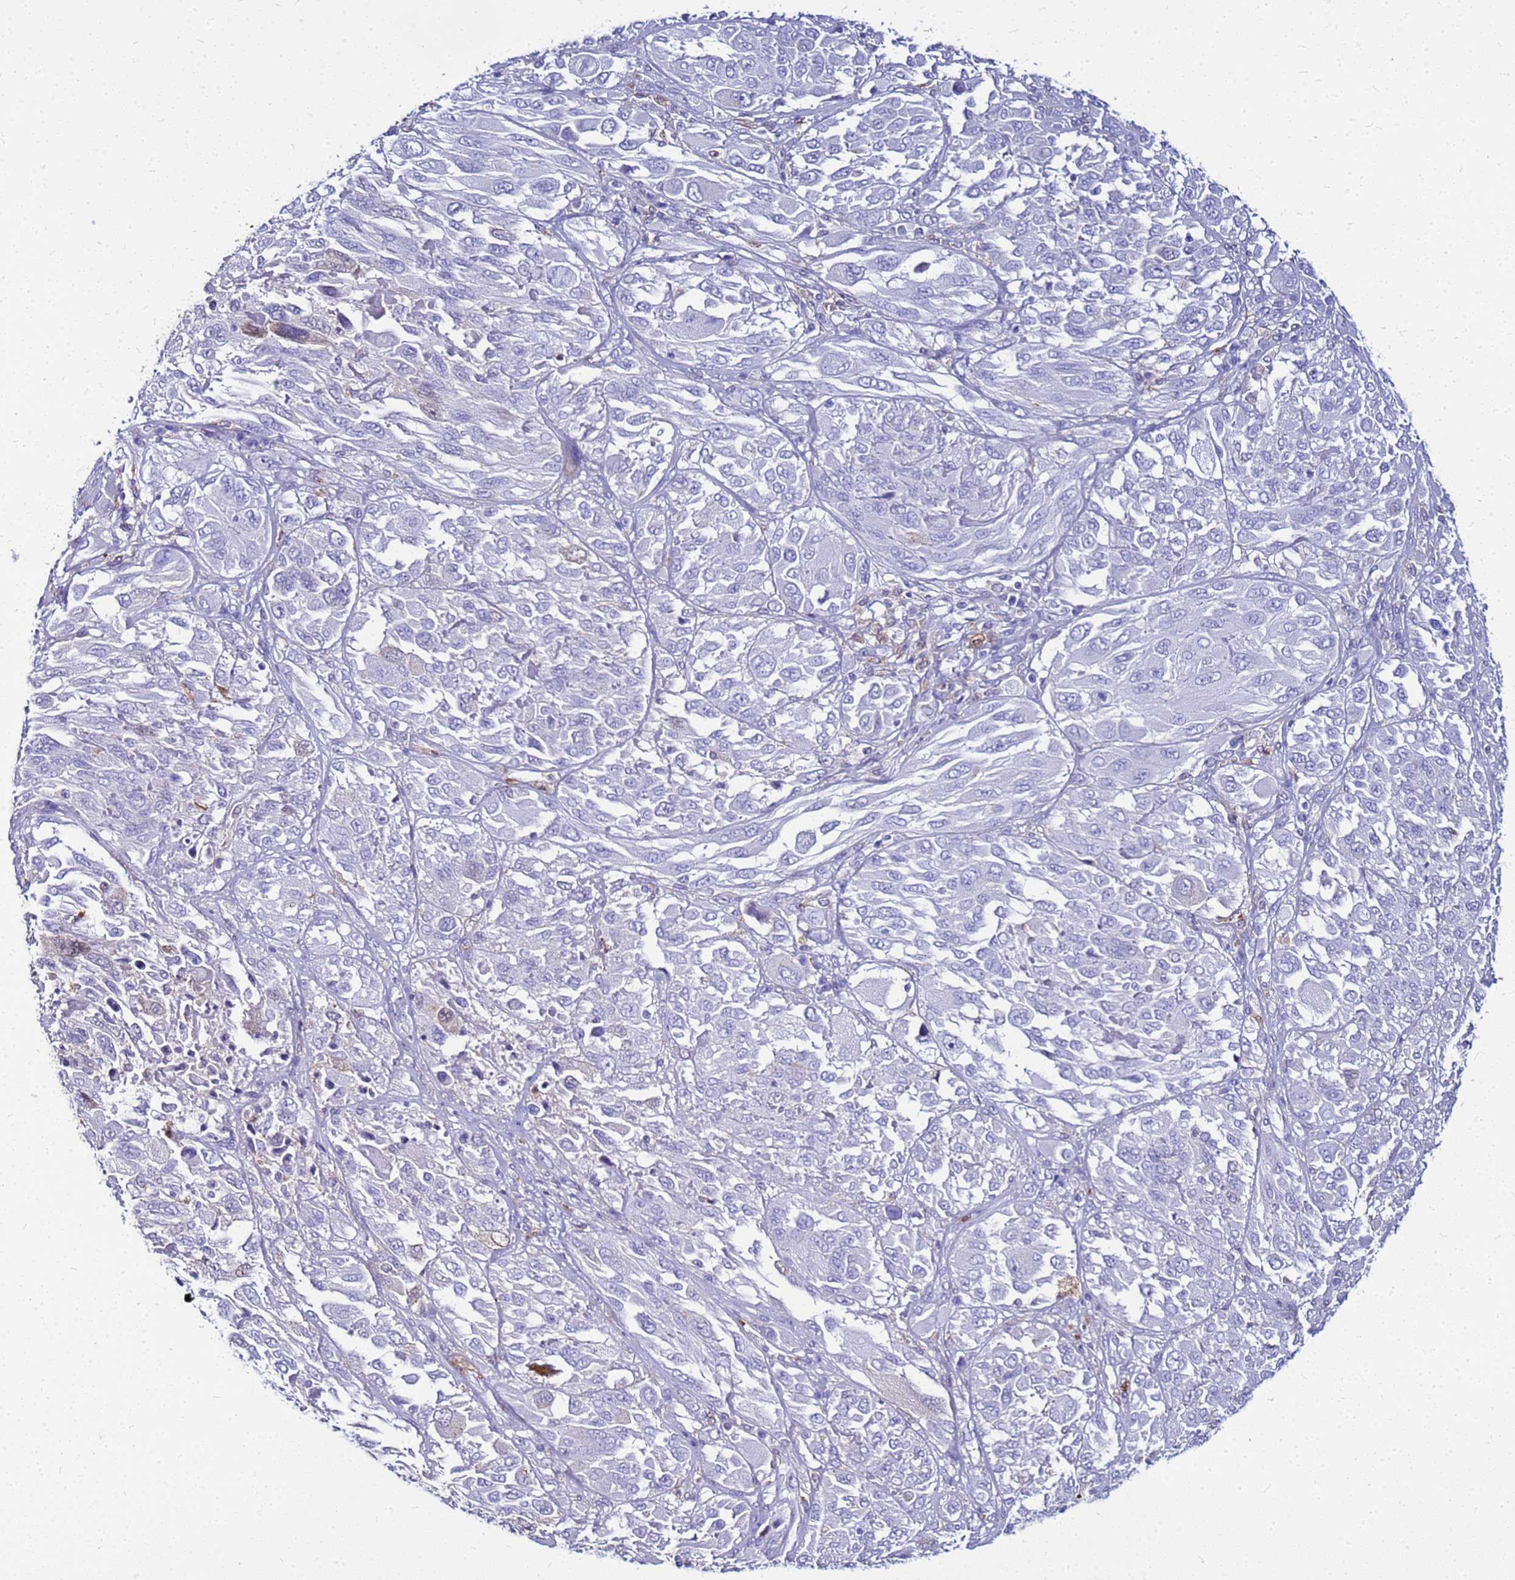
{"staining": {"intensity": "negative", "quantity": "none", "location": "none"}, "tissue": "melanoma", "cell_type": "Tumor cells", "image_type": "cancer", "snomed": [{"axis": "morphology", "description": "Malignant melanoma, NOS"}, {"axis": "topography", "description": "Skin"}], "caption": "A high-resolution photomicrograph shows immunohistochemistry staining of melanoma, which displays no significant expression in tumor cells.", "gene": "CSTA", "patient": {"sex": "female", "age": 91}}